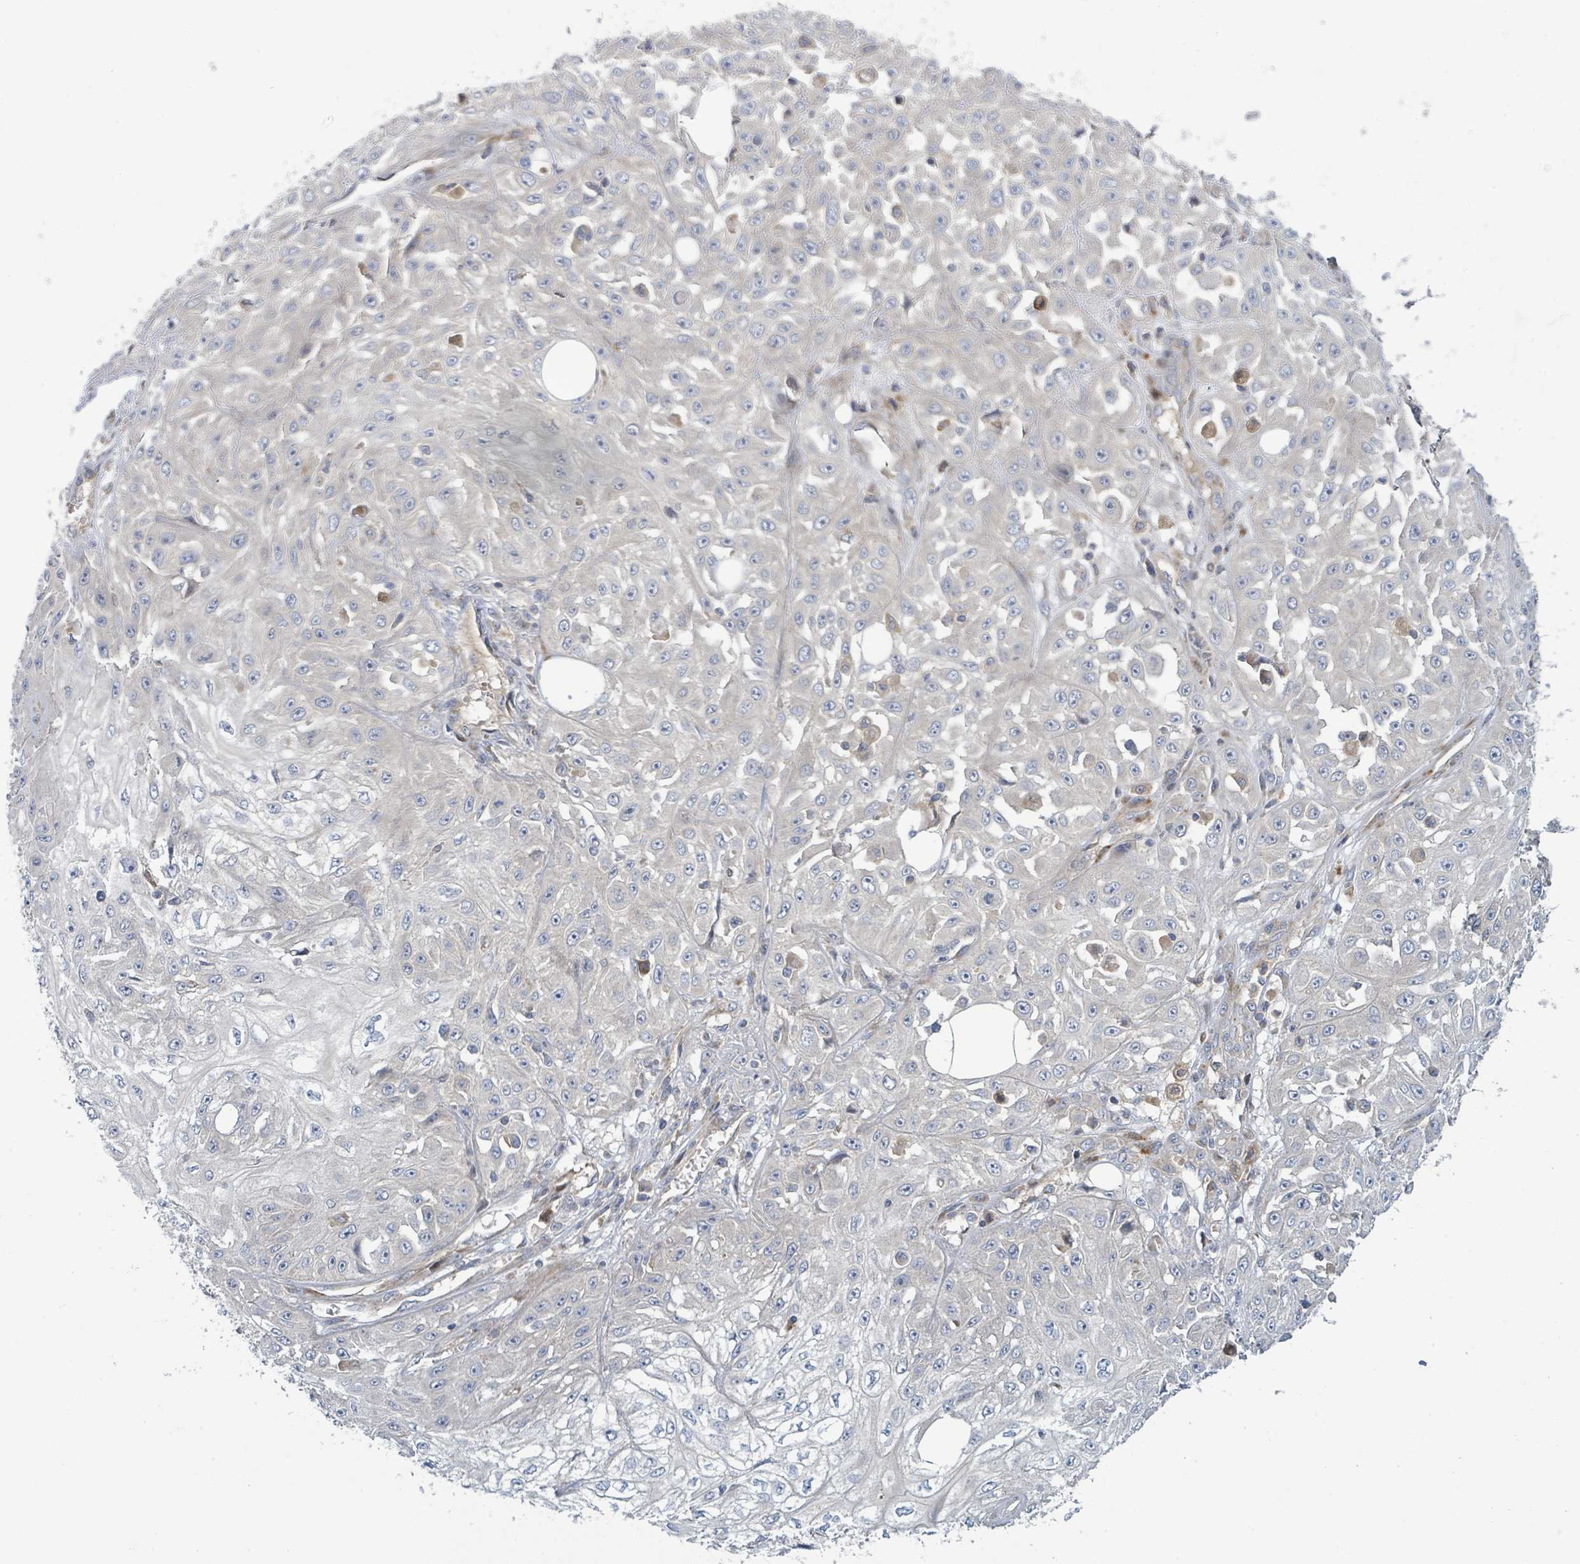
{"staining": {"intensity": "negative", "quantity": "none", "location": "none"}, "tissue": "skin cancer", "cell_type": "Tumor cells", "image_type": "cancer", "snomed": [{"axis": "morphology", "description": "Squamous cell carcinoma, NOS"}, {"axis": "morphology", "description": "Squamous cell carcinoma, metastatic, NOS"}, {"axis": "topography", "description": "Skin"}, {"axis": "topography", "description": "Lymph node"}], "caption": "Micrograph shows no protein staining in tumor cells of skin cancer tissue. (DAB (3,3'-diaminobenzidine) immunohistochemistry visualized using brightfield microscopy, high magnification).", "gene": "CFAP210", "patient": {"sex": "male", "age": 75}}